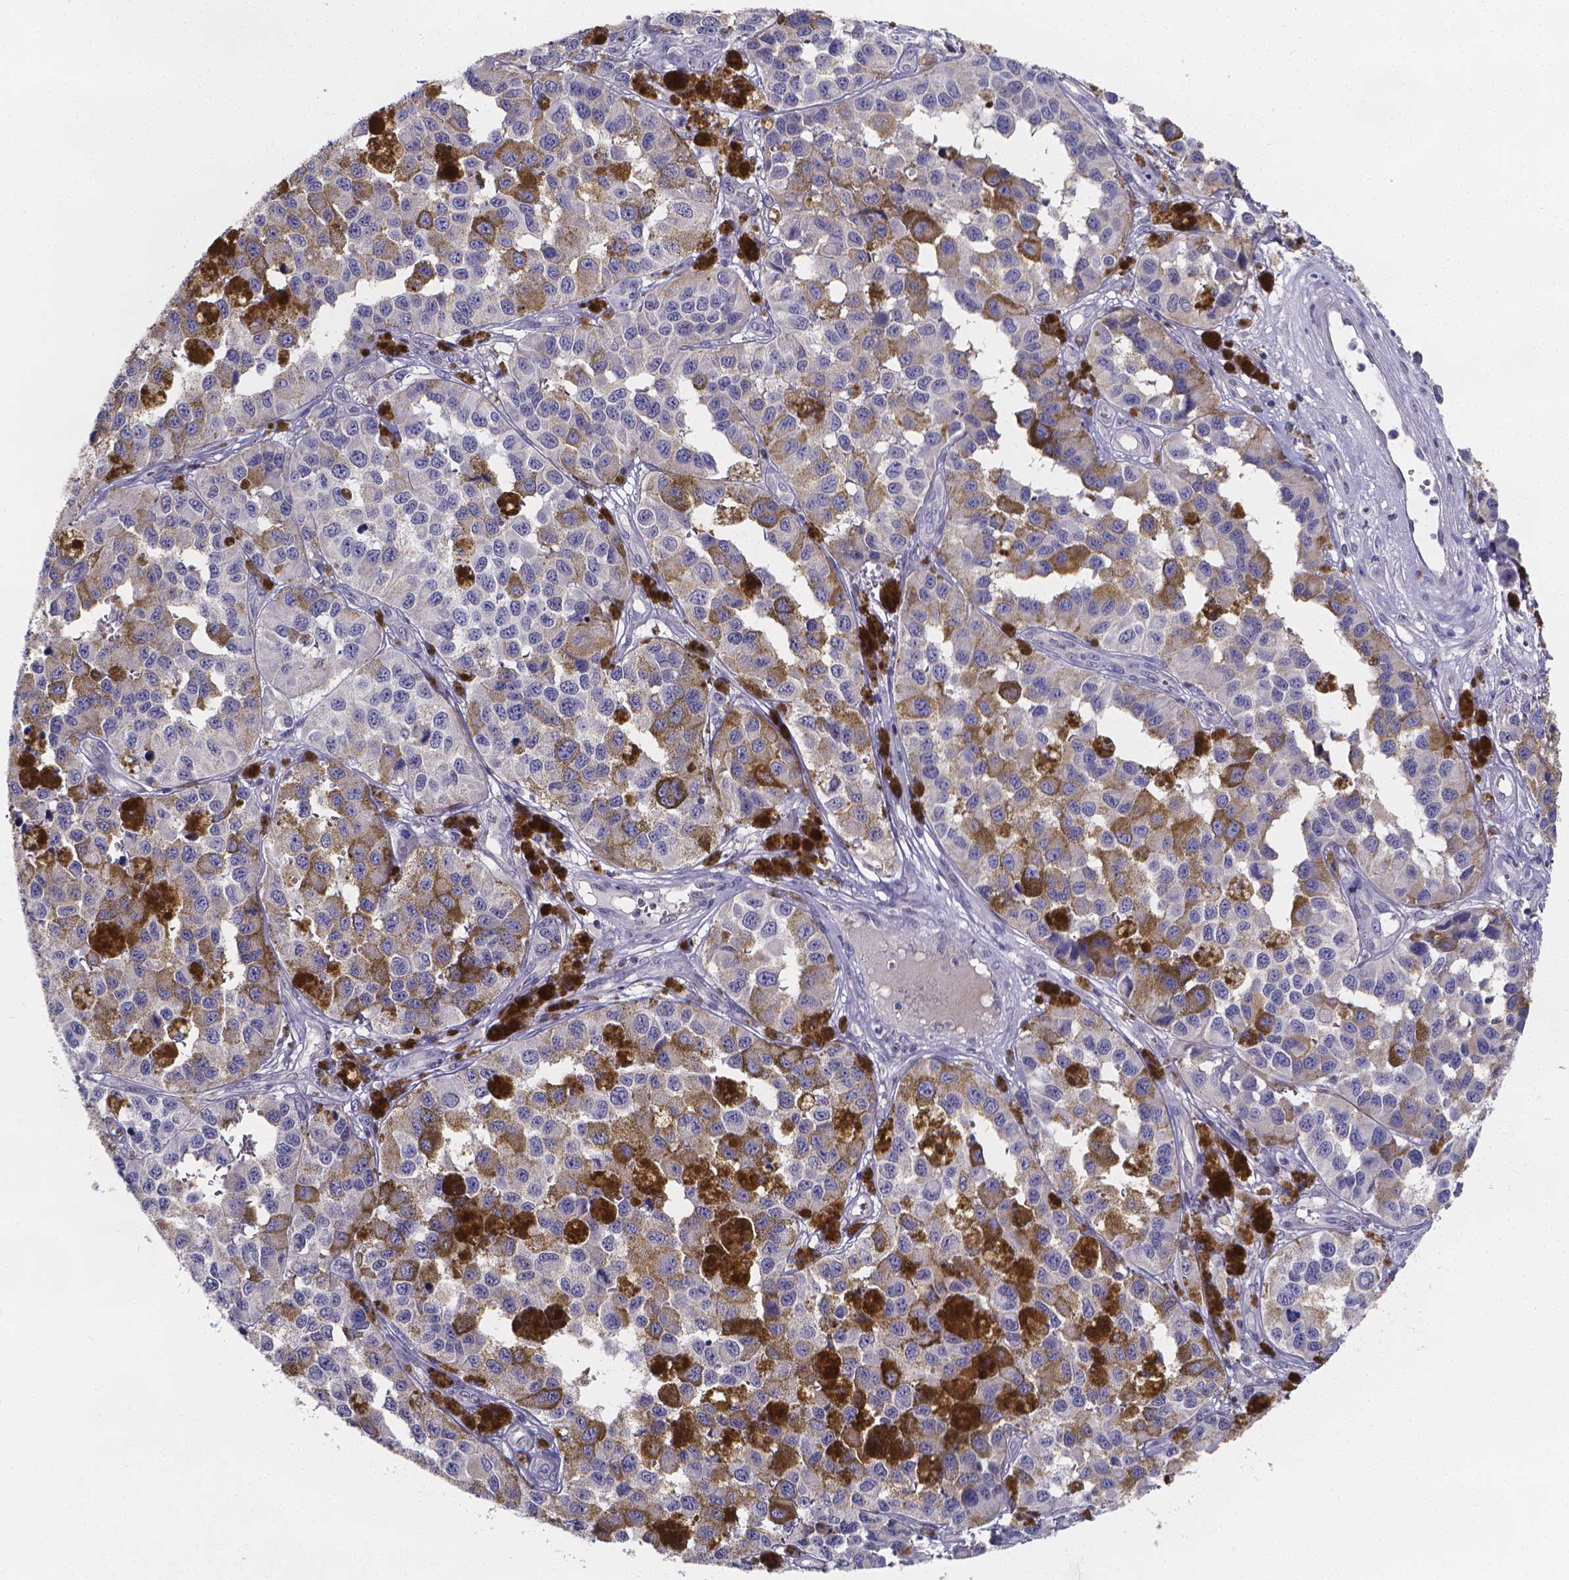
{"staining": {"intensity": "negative", "quantity": "none", "location": "none"}, "tissue": "melanoma", "cell_type": "Tumor cells", "image_type": "cancer", "snomed": [{"axis": "morphology", "description": "Malignant melanoma, NOS"}, {"axis": "topography", "description": "Skin"}], "caption": "A micrograph of melanoma stained for a protein reveals no brown staining in tumor cells. (Stains: DAB IHC with hematoxylin counter stain, Microscopy: brightfield microscopy at high magnification).", "gene": "PAH", "patient": {"sex": "female", "age": 58}}